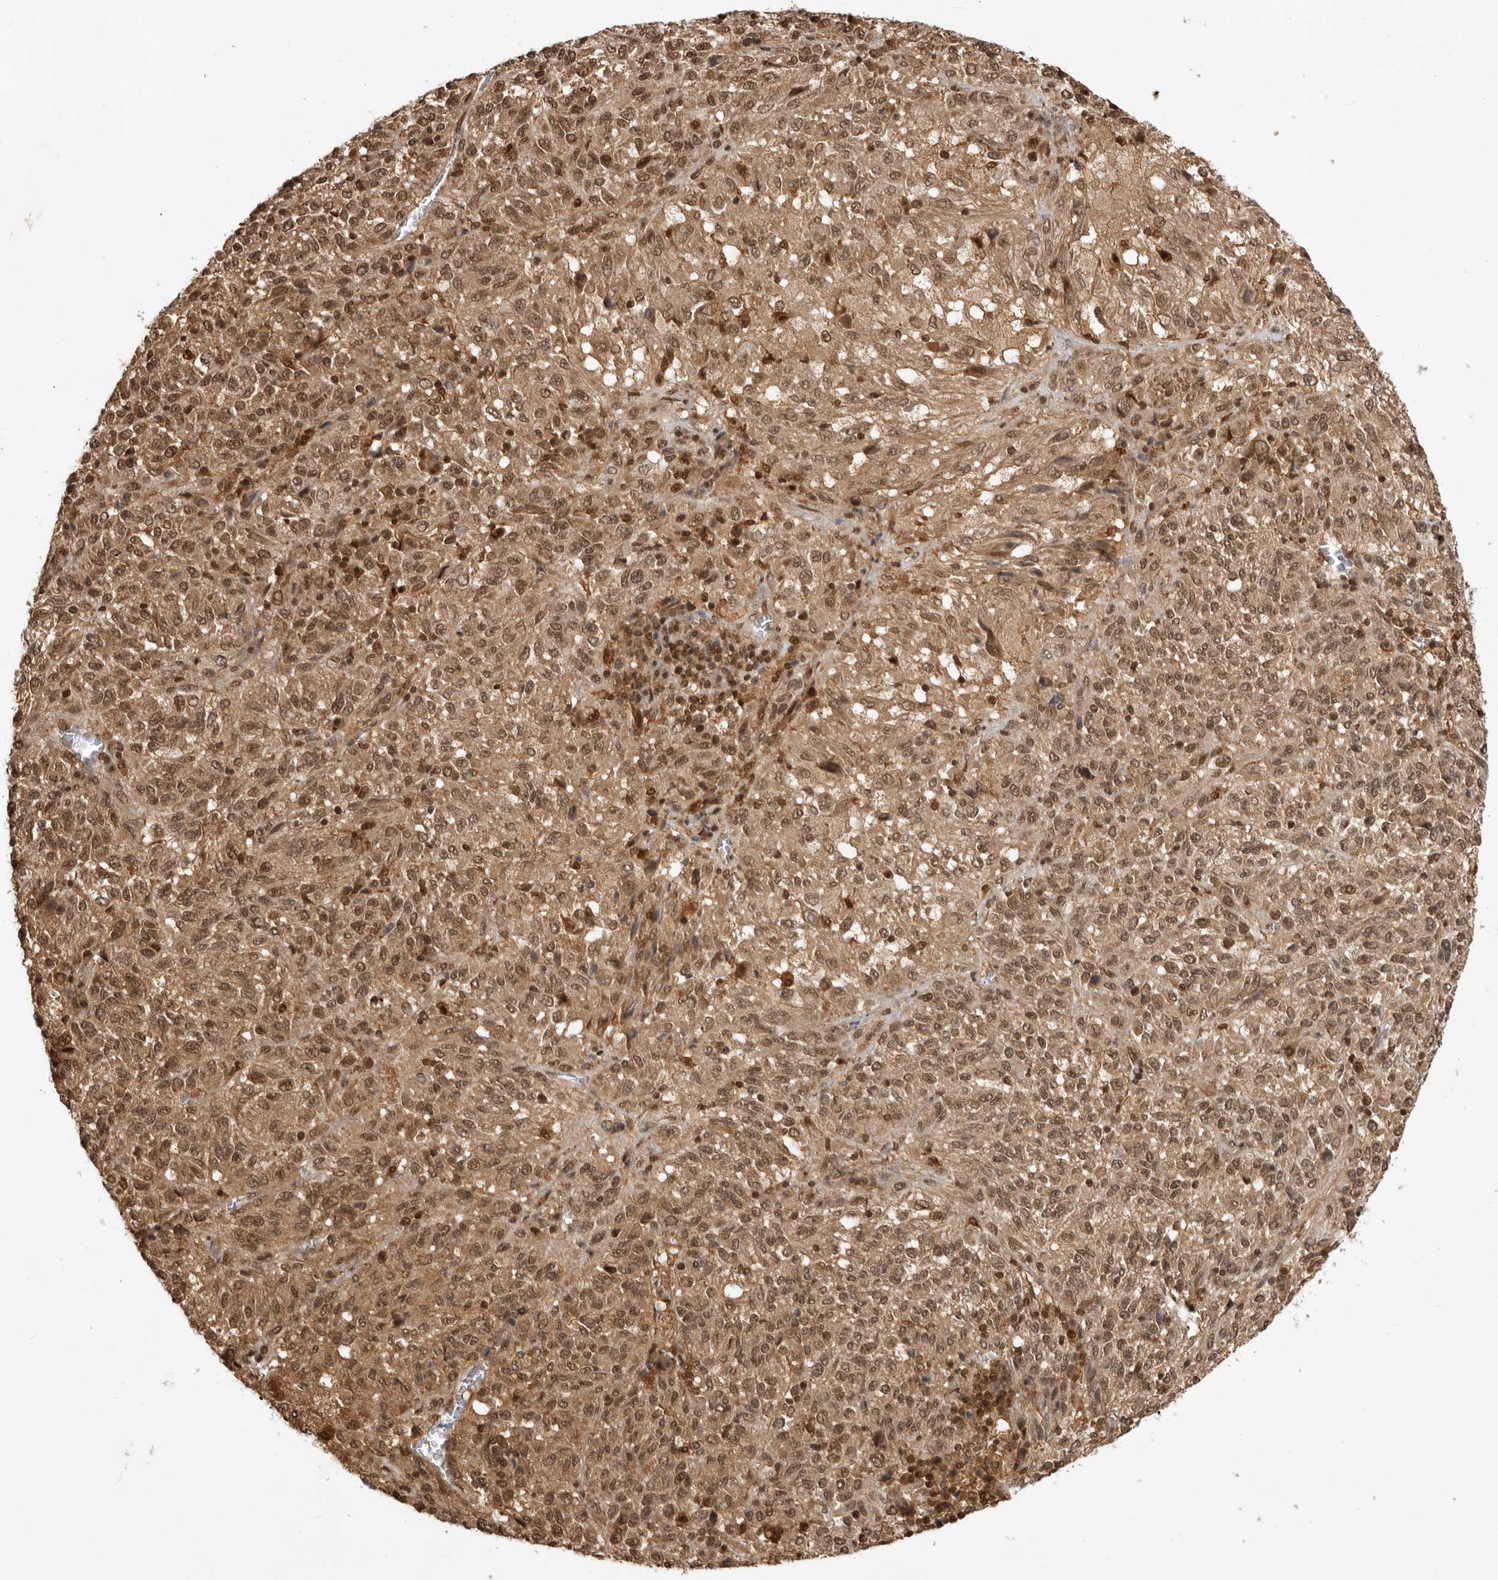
{"staining": {"intensity": "moderate", "quantity": ">75%", "location": "cytoplasmic/membranous,nuclear"}, "tissue": "melanoma", "cell_type": "Tumor cells", "image_type": "cancer", "snomed": [{"axis": "morphology", "description": "Malignant melanoma, Metastatic site"}, {"axis": "topography", "description": "Lung"}], "caption": "Moderate cytoplasmic/membranous and nuclear staining is identified in about >75% of tumor cells in melanoma.", "gene": "ADPRS", "patient": {"sex": "male", "age": 64}}